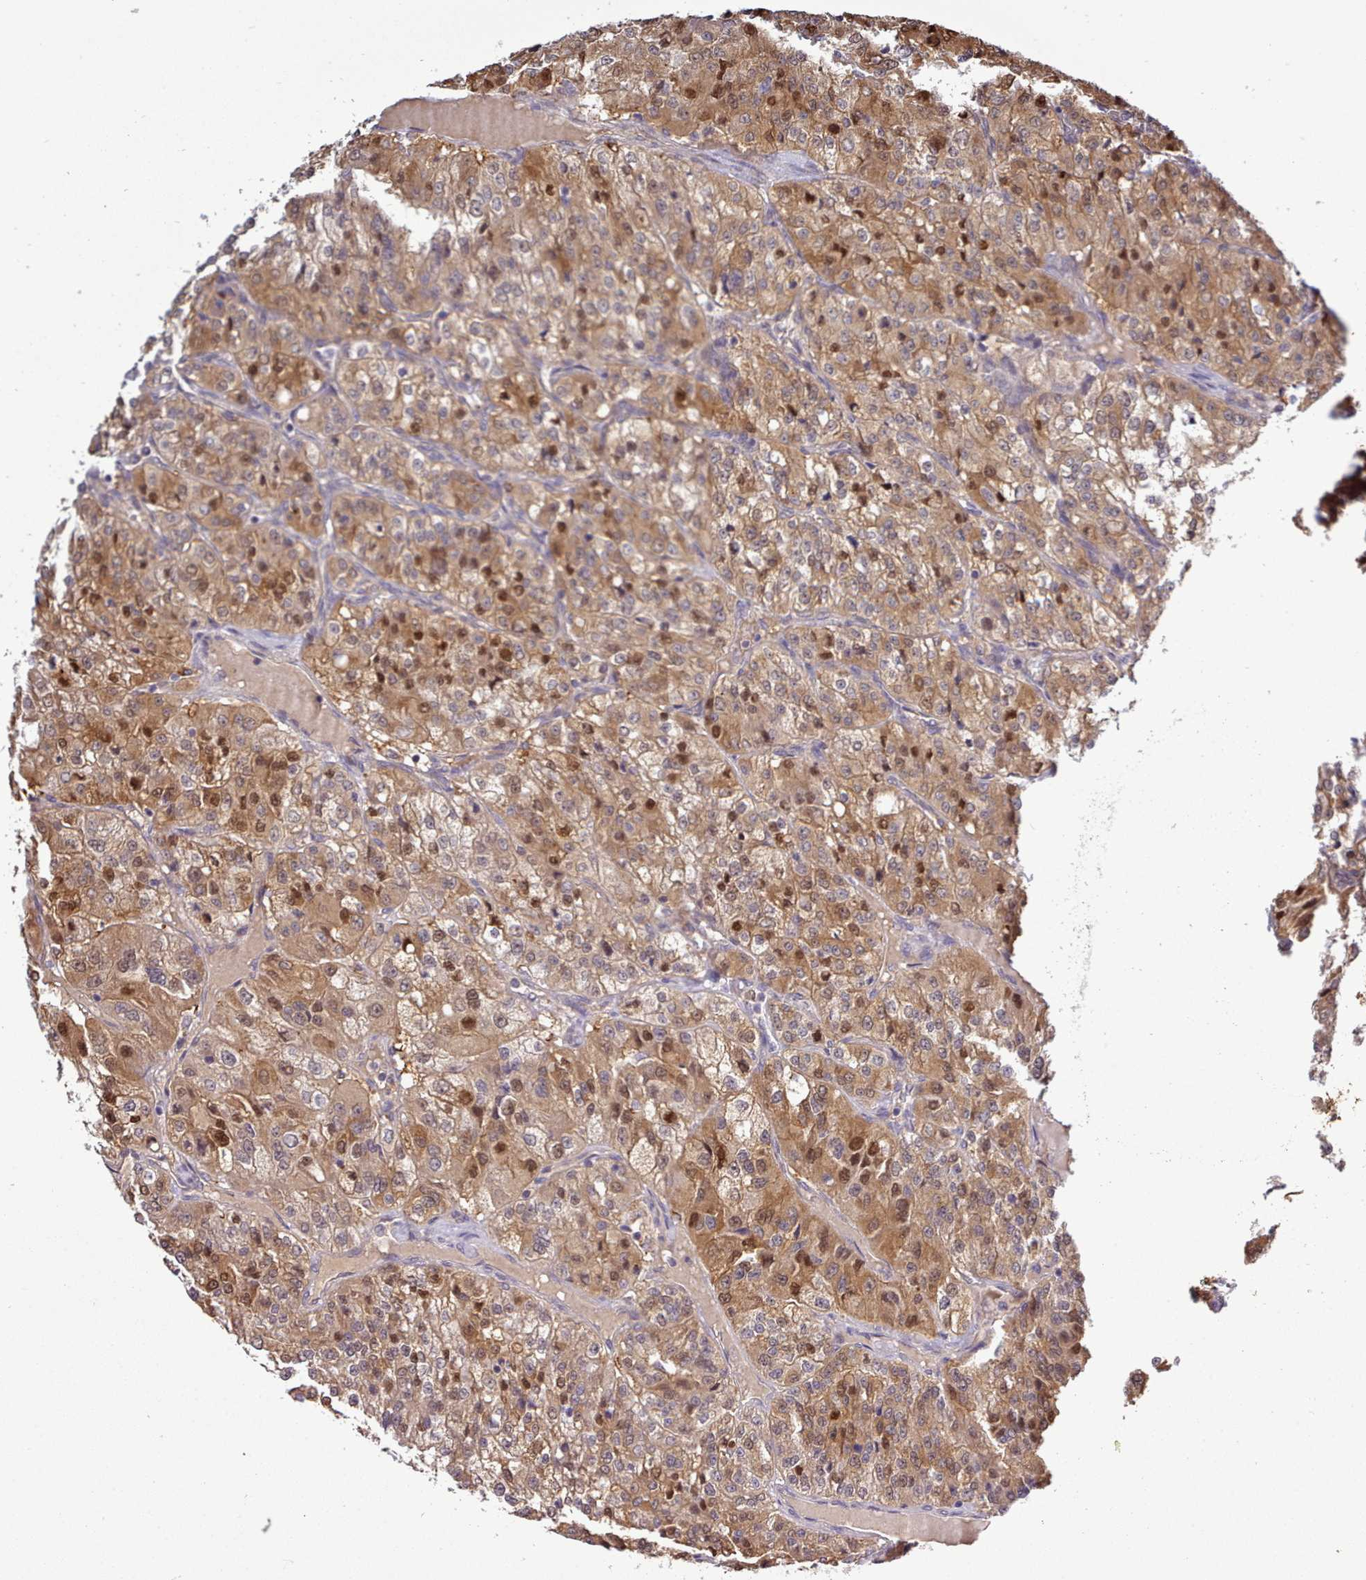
{"staining": {"intensity": "moderate", "quantity": ">75%", "location": "cytoplasmic/membranous,nuclear"}, "tissue": "renal cancer", "cell_type": "Tumor cells", "image_type": "cancer", "snomed": [{"axis": "morphology", "description": "Adenocarcinoma, NOS"}, {"axis": "topography", "description": "Kidney"}], "caption": "Protein staining shows moderate cytoplasmic/membranous and nuclear positivity in approximately >75% of tumor cells in adenocarcinoma (renal).", "gene": "ARL17A", "patient": {"sex": "female", "age": 63}}